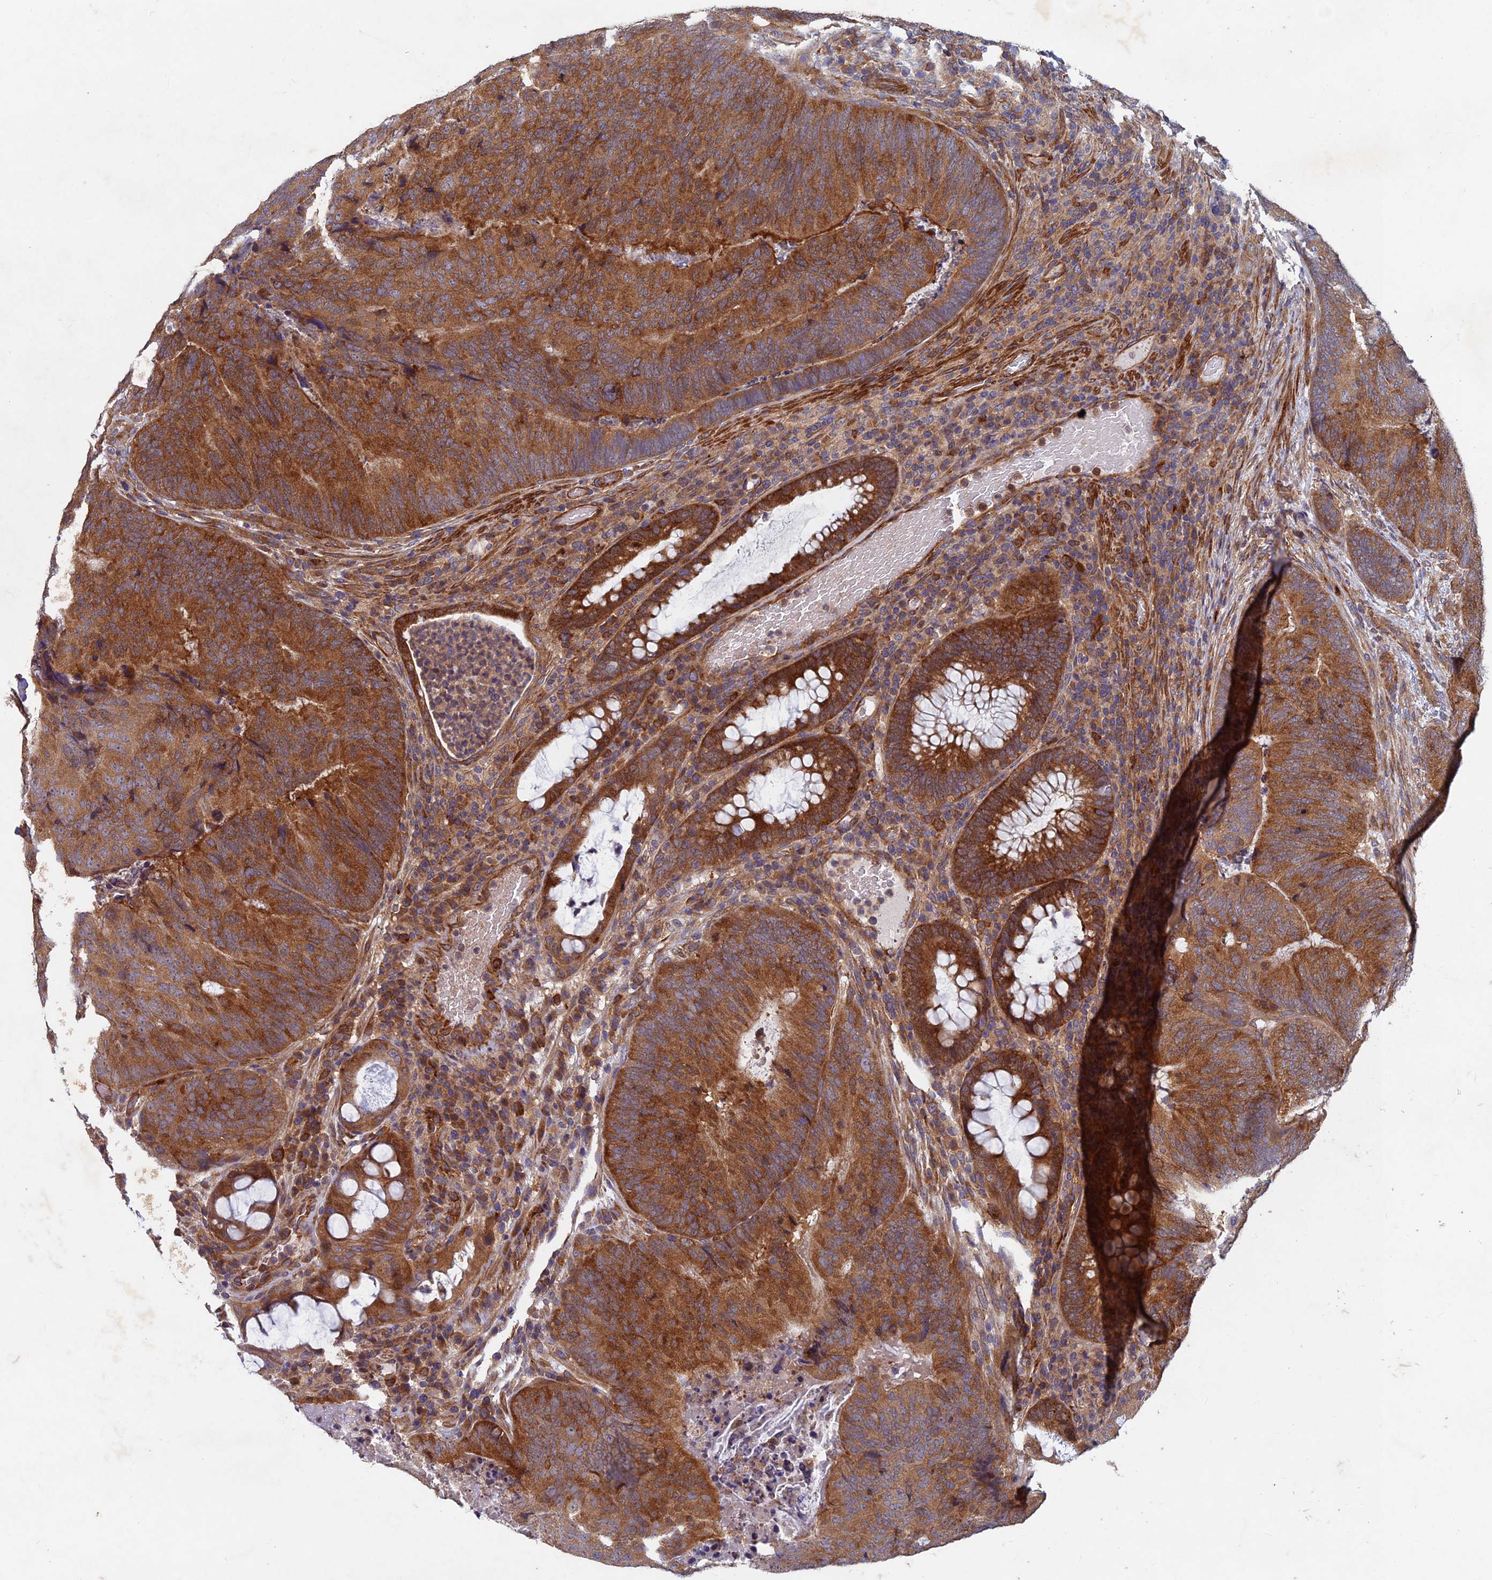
{"staining": {"intensity": "strong", "quantity": ">75%", "location": "cytoplasmic/membranous"}, "tissue": "colorectal cancer", "cell_type": "Tumor cells", "image_type": "cancer", "snomed": [{"axis": "morphology", "description": "Adenocarcinoma, NOS"}, {"axis": "topography", "description": "Colon"}], "caption": "Immunohistochemical staining of adenocarcinoma (colorectal) demonstrates strong cytoplasmic/membranous protein expression in about >75% of tumor cells. (Stains: DAB in brown, nuclei in blue, Microscopy: brightfield microscopy at high magnification).", "gene": "NCAPG", "patient": {"sex": "female", "age": 67}}